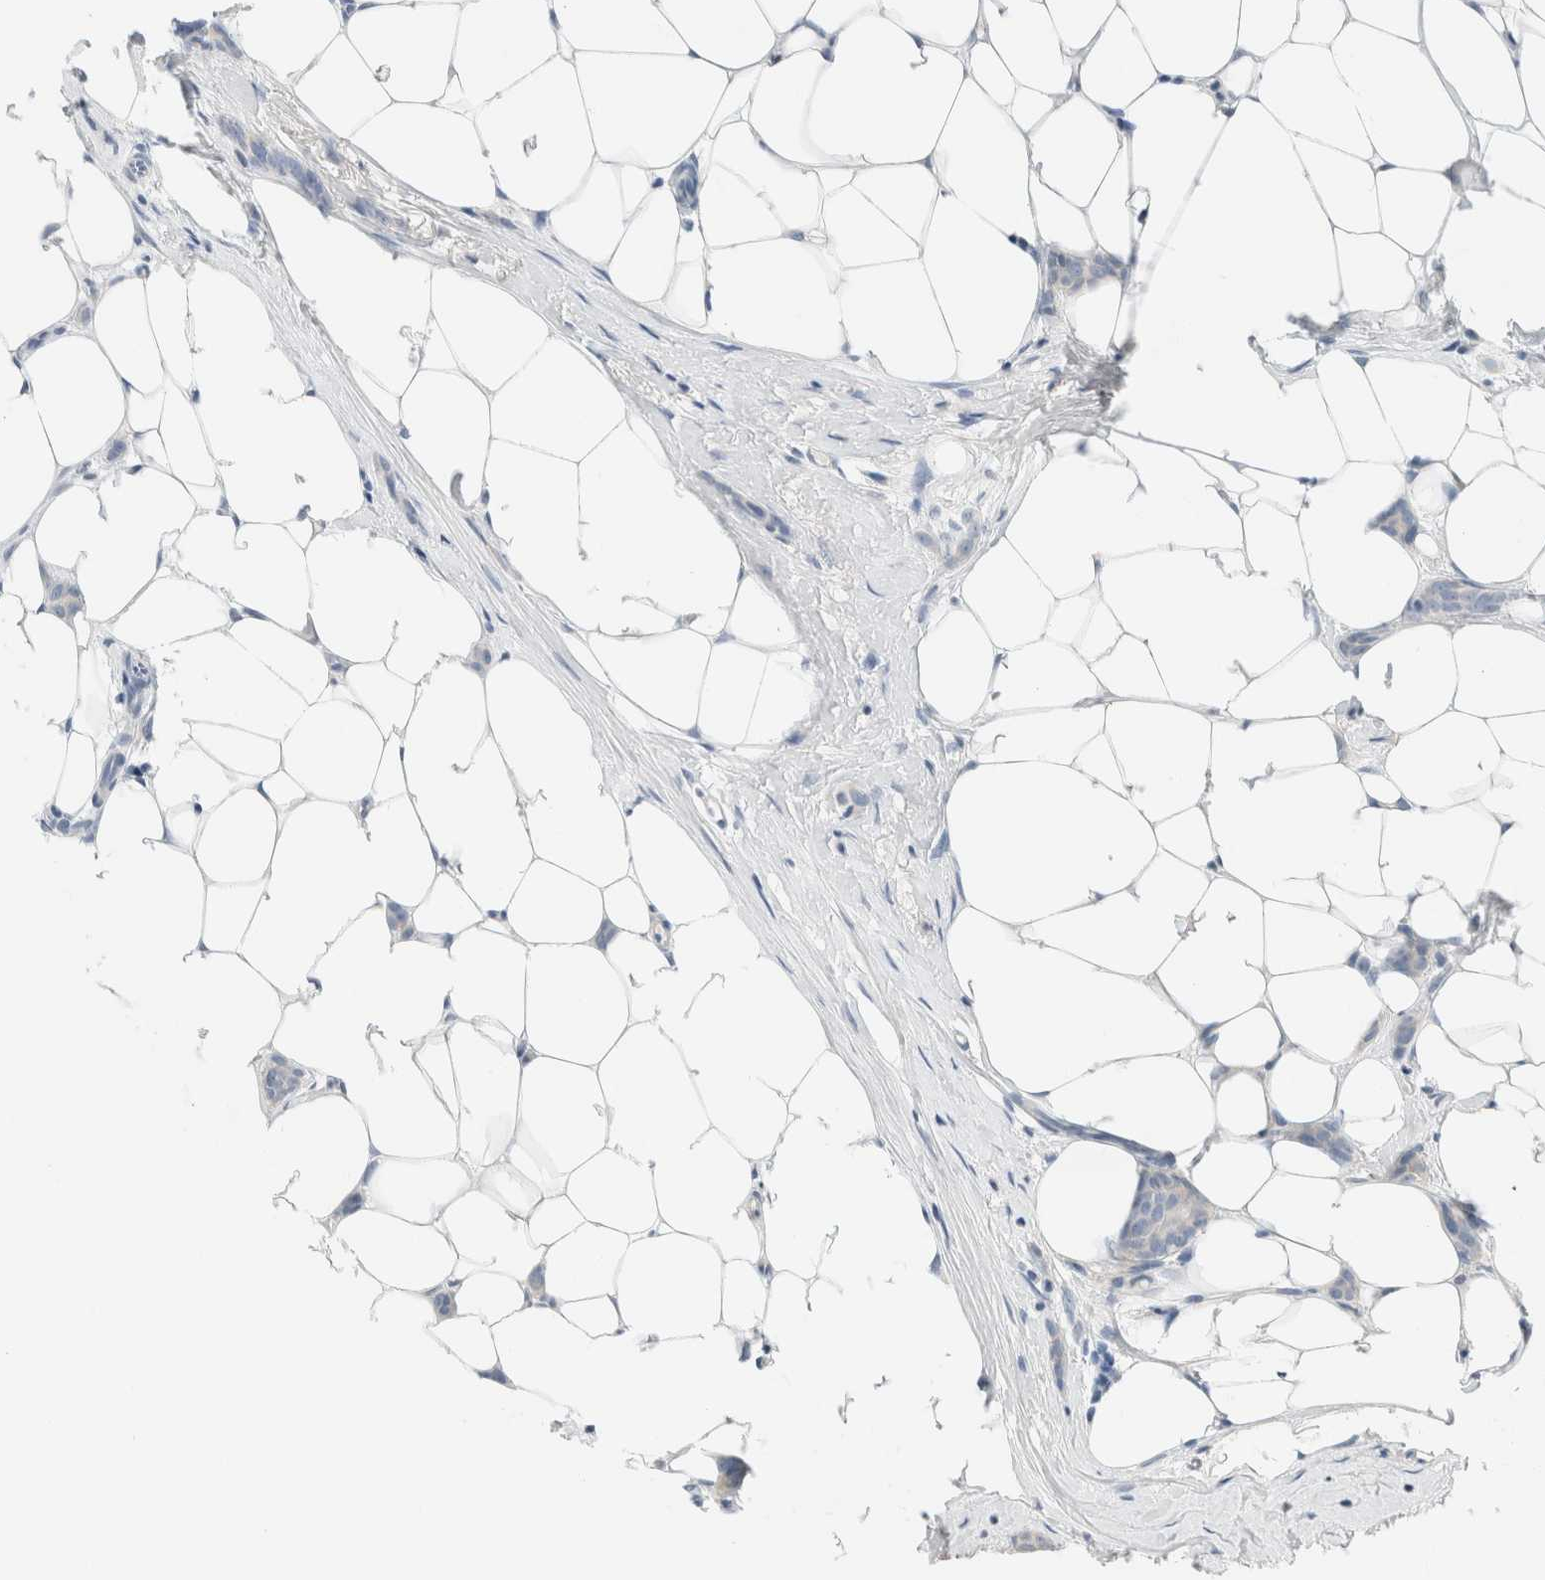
{"staining": {"intensity": "negative", "quantity": "none", "location": "none"}, "tissue": "breast cancer", "cell_type": "Tumor cells", "image_type": "cancer", "snomed": [{"axis": "morphology", "description": "Lobular carcinoma"}, {"axis": "topography", "description": "Skin"}, {"axis": "topography", "description": "Breast"}], "caption": "A high-resolution image shows immunohistochemistry (IHC) staining of lobular carcinoma (breast), which shows no significant expression in tumor cells.", "gene": "PCM1", "patient": {"sex": "female", "age": 46}}